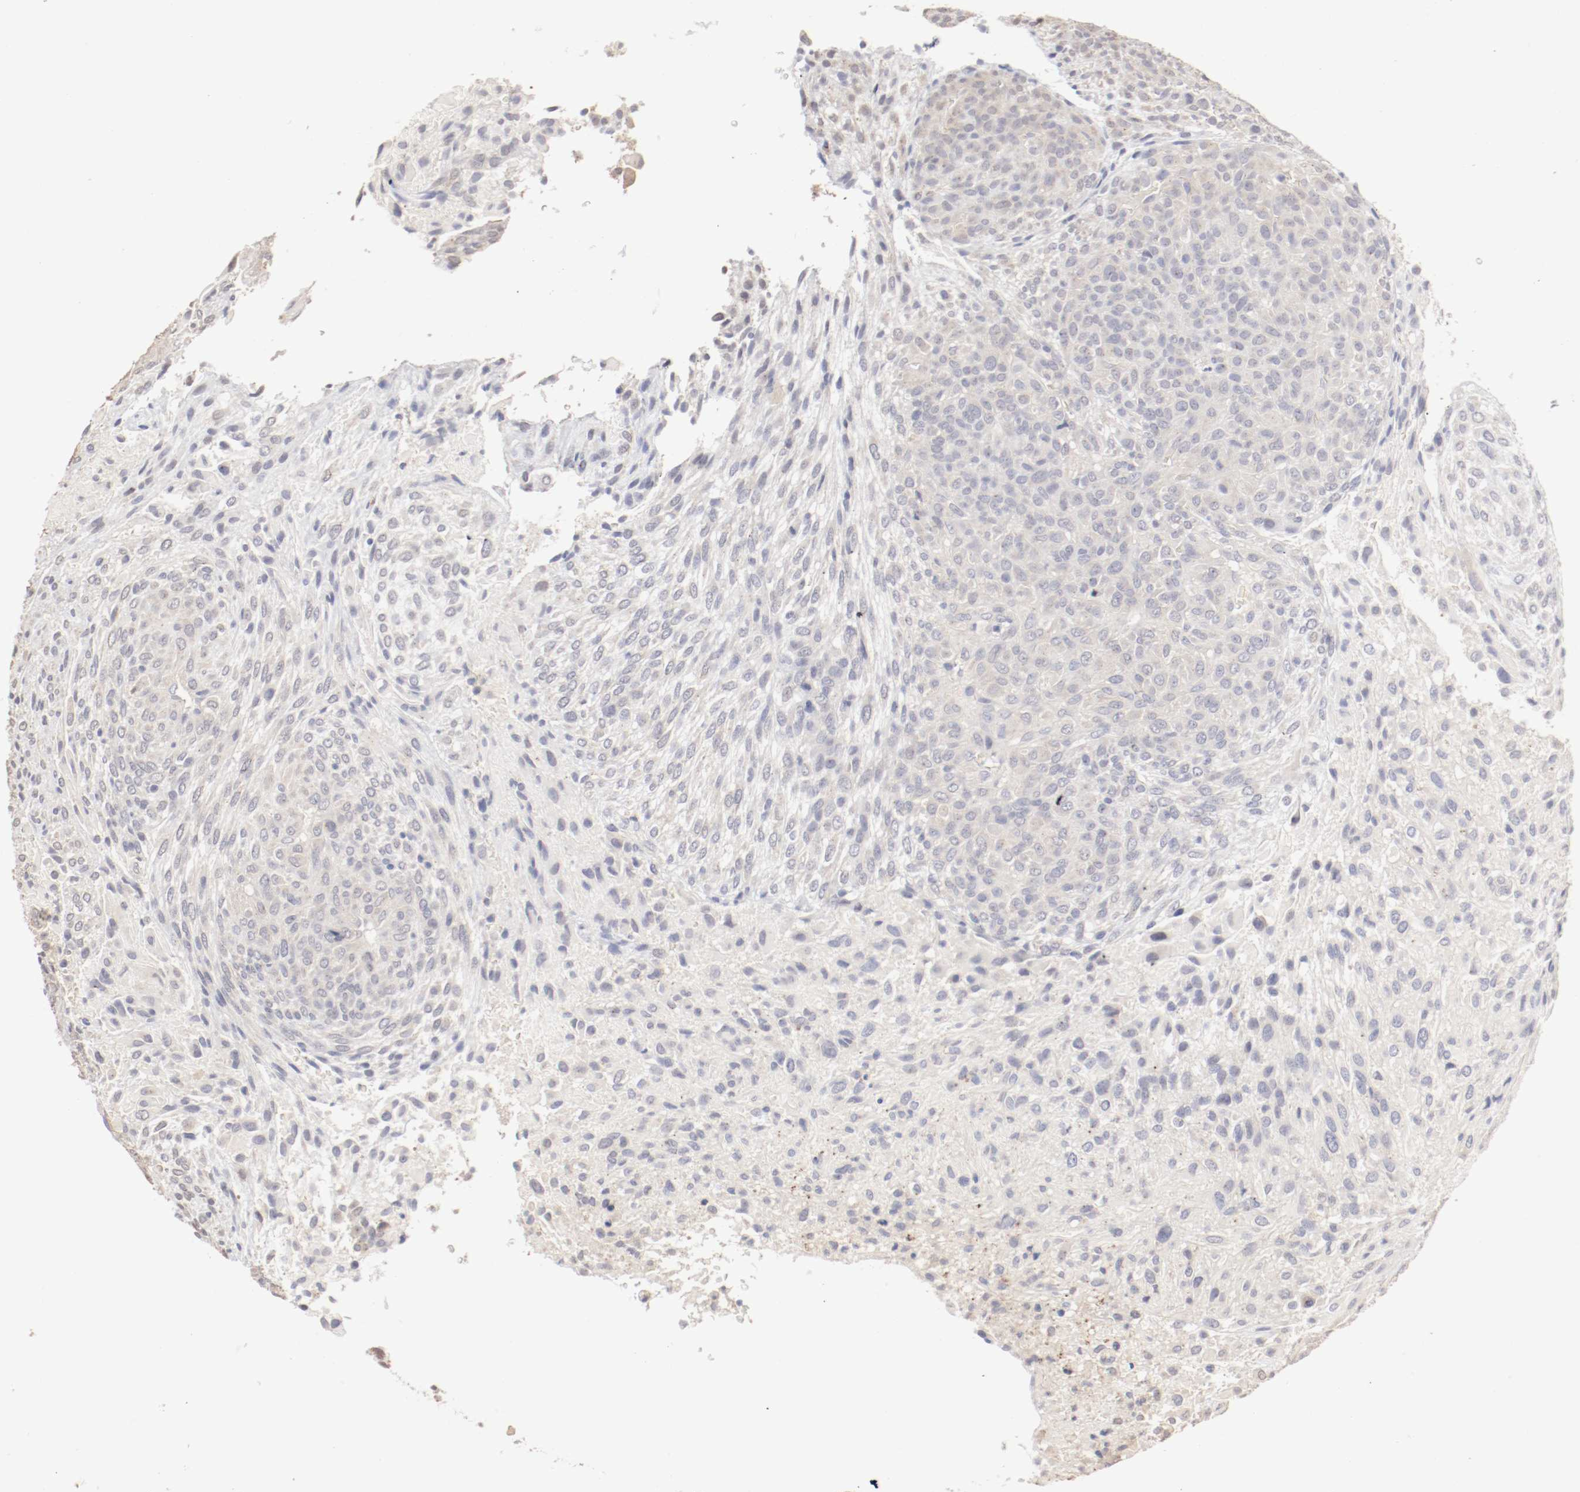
{"staining": {"intensity": "weak", "quantity": "25%-75%", "location": "cytoplasmic/membranous"}, "tissue": "glioma", "cell_type": "Tumor cells", "image_type": "cancer", "snomed": [{"axis": "morphology", "description": "Glioma, malignant, High grade"}, {"axis": "topography", "description": "Cerebral cortex"}], "caption": "High-grade glioma (malignant) stained for a protein reveals weak cytoplasmic/membranous positivity in tumor cells.", "gene": "DNAL4", "patient": {"sex": "female", "age": 55}}